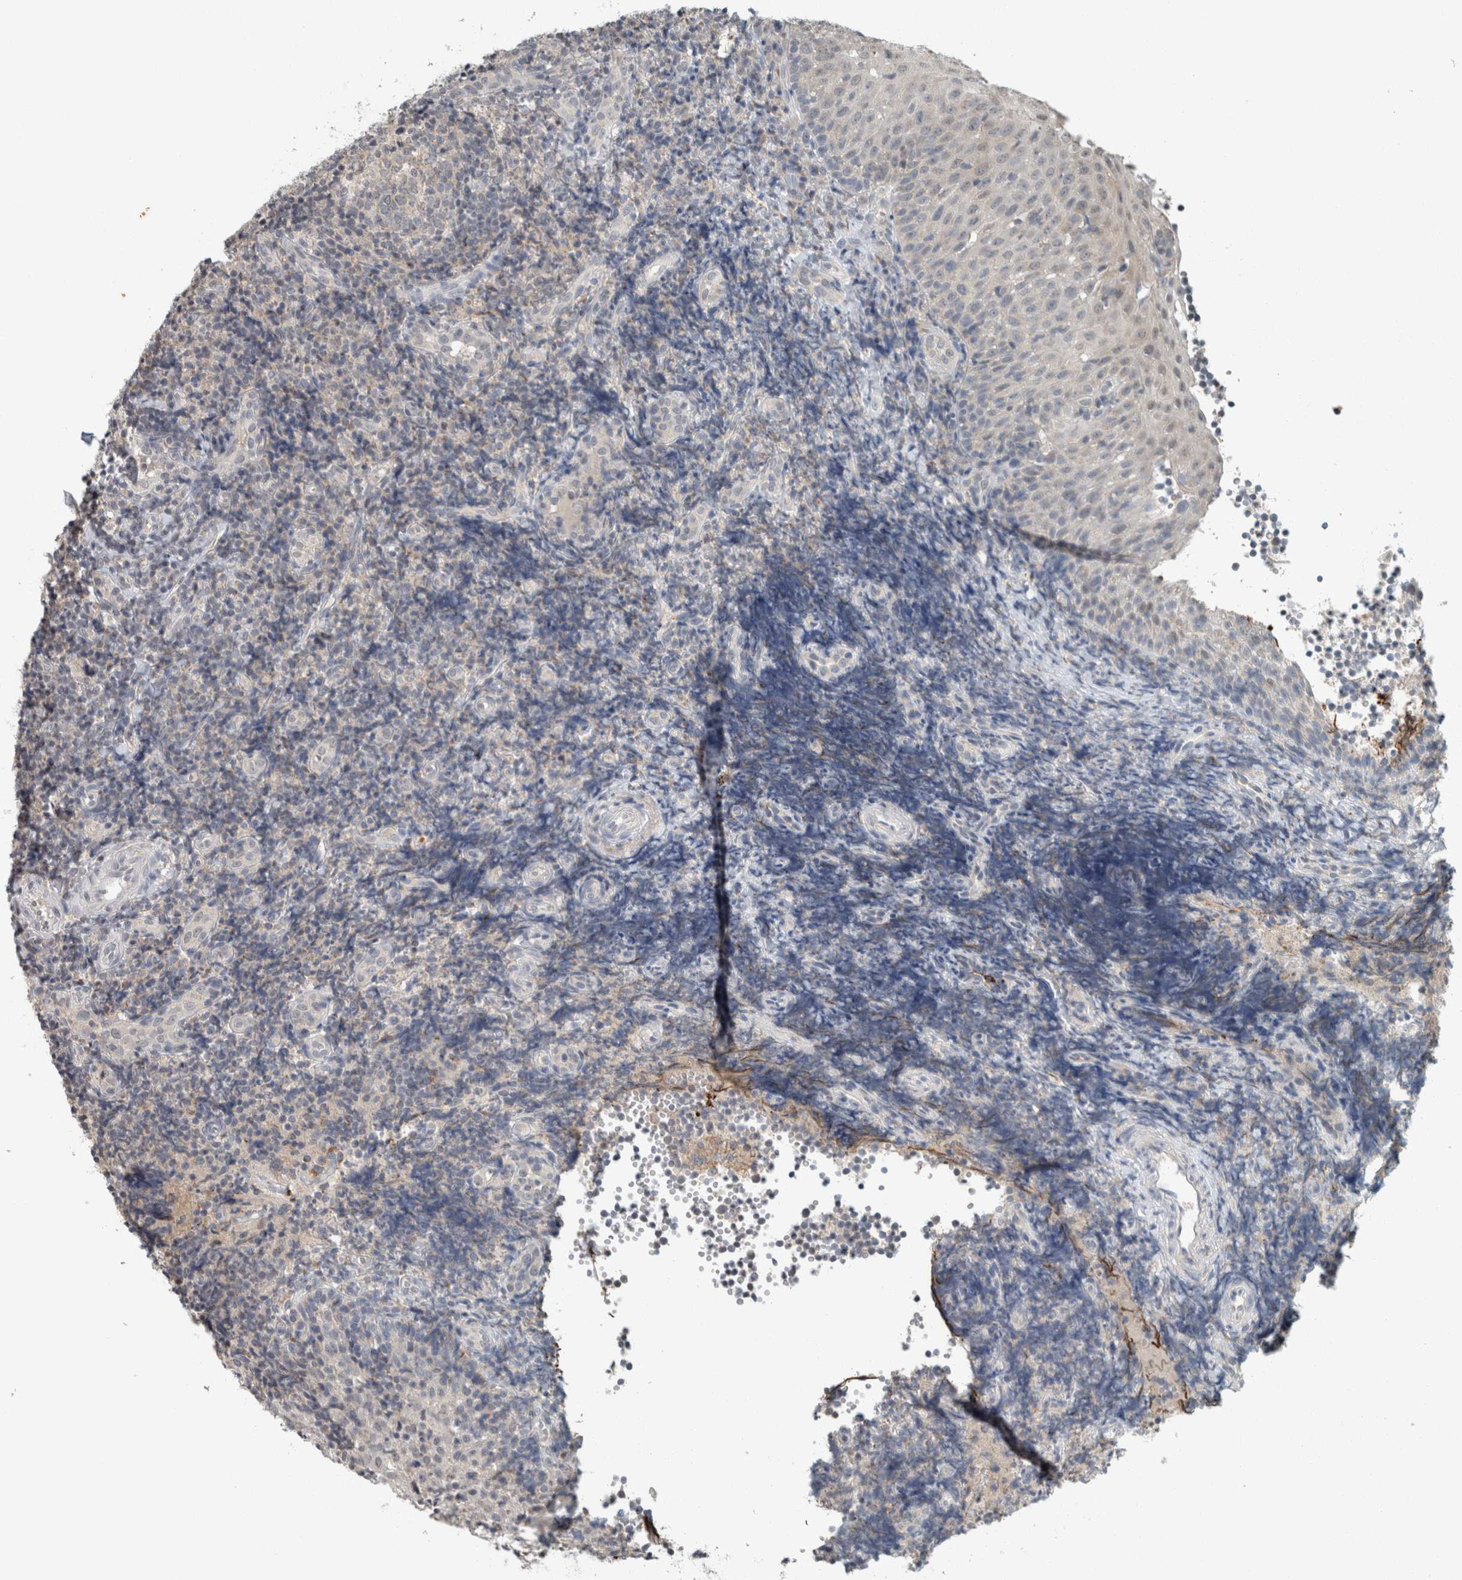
{"staining": {"intensity": "weak", "quantity": "<25%", "location": "cytoplasmic/membranous"}, "tissue": "tonsil", "cell_type": "Germinal center cells", "image_type": "normal", "snomed": [{"axis": "morphology", "description": "Normal tissue, NOS"}, {"axis": "topography", "description": "Tonsil"}], "caption": "Immunohistochemical staining of unremarkable tonsil exhibits no significant staining in germinal center cells. Brightfield microscopy of immunohistochemistry (IHC) stained with DAB (brown) and hematoxylin (blue), captured at high magnification.", "gene": "TRIT1", "patient": {"sex": "female", "age": 40}}